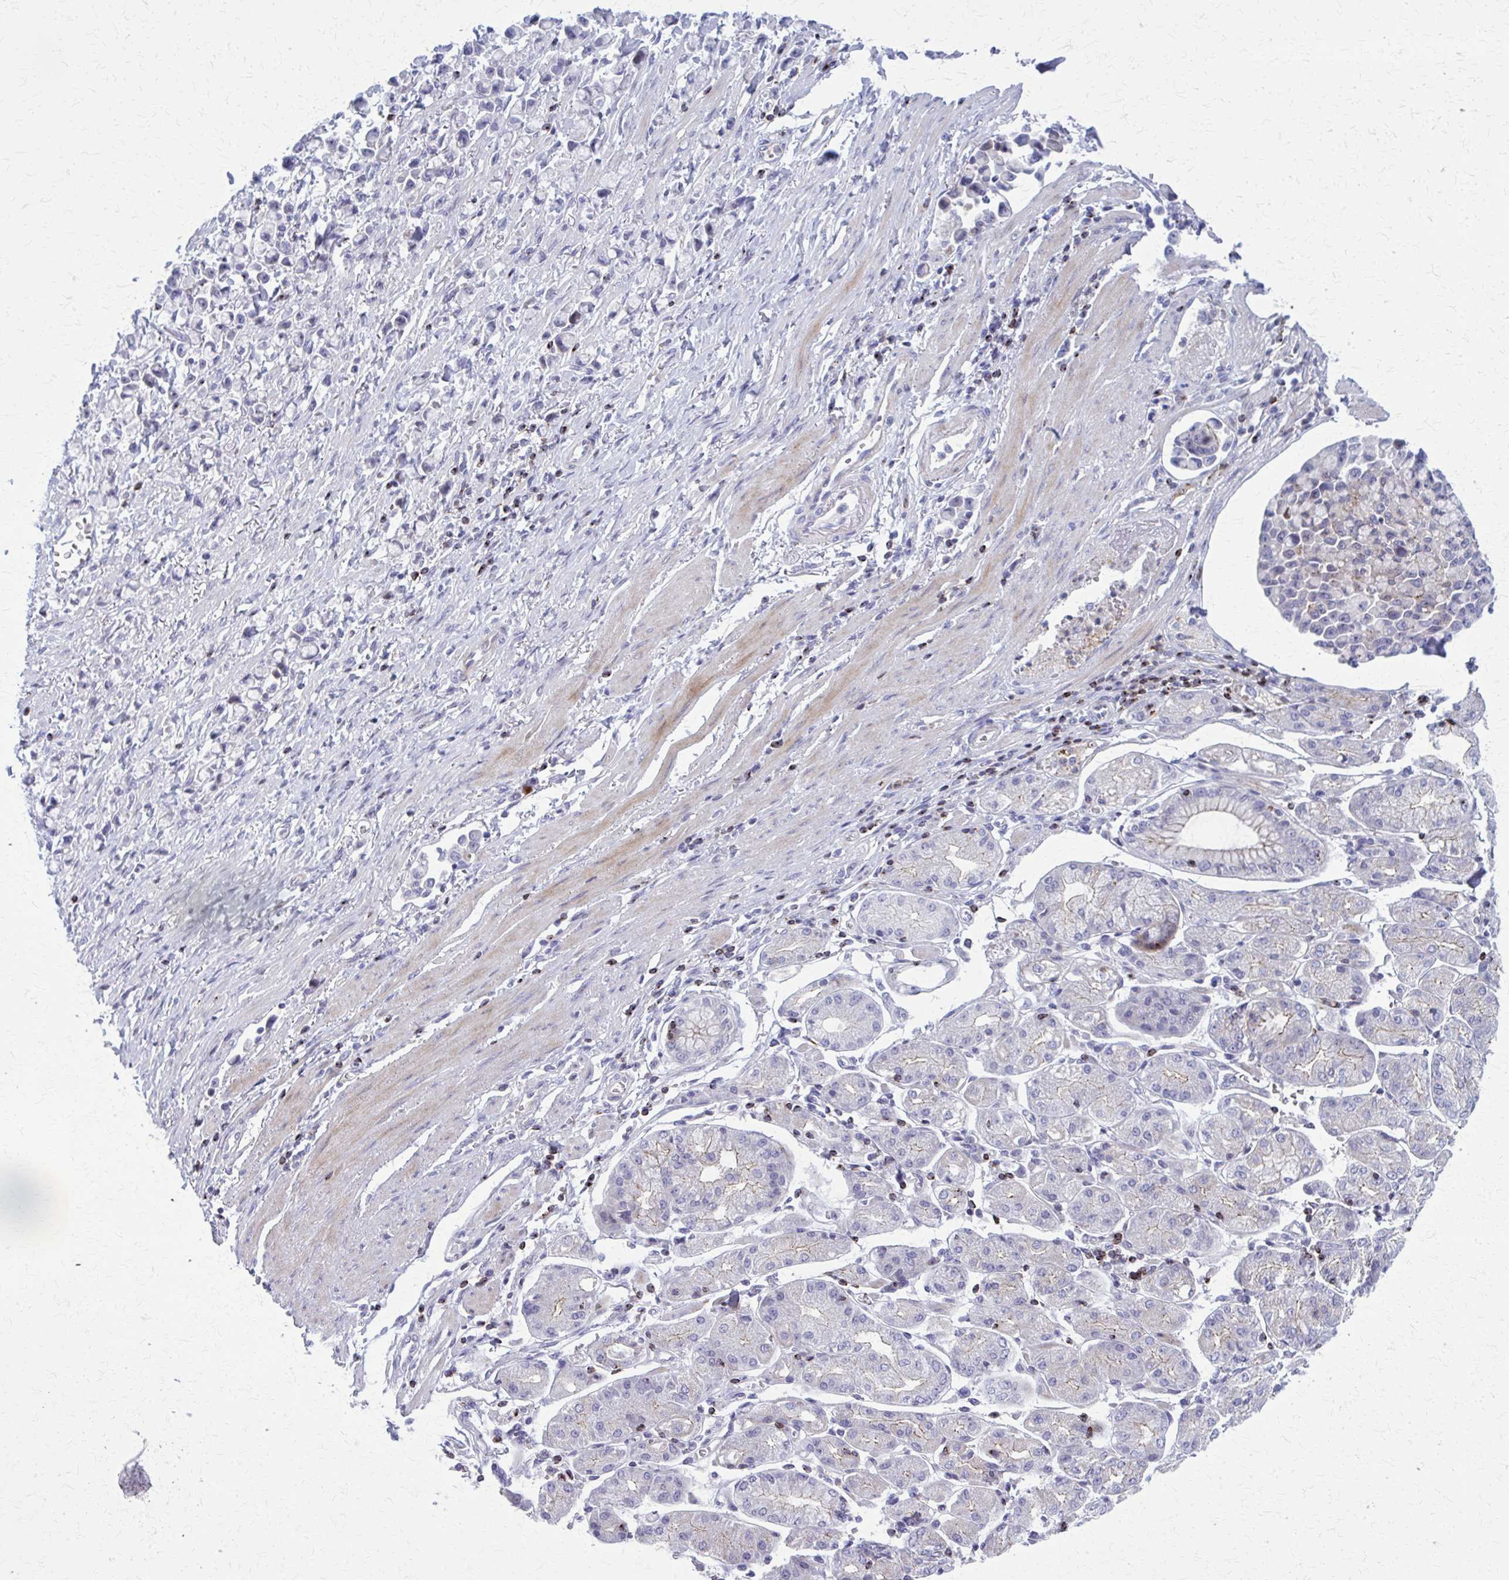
{"staining": {"intensity": "negative", "quantity": "none", "location": "none"}, "tissue": "stomach cancer", "cell_type": "Tumor cells", "image_type": "cancer", "snomed": [{"axis": "morphology", "description": "Adenocarcinoma, NOS"}, {"axis": "topography", "description": "Stomach"}], "caption": "Immunohistochemical staining of stomach cancer (adenocarcinoma) reveals no significant expression in tumor cells.", "gene": "PEDS1", "patient": {"sex": "female", "age": 81}}